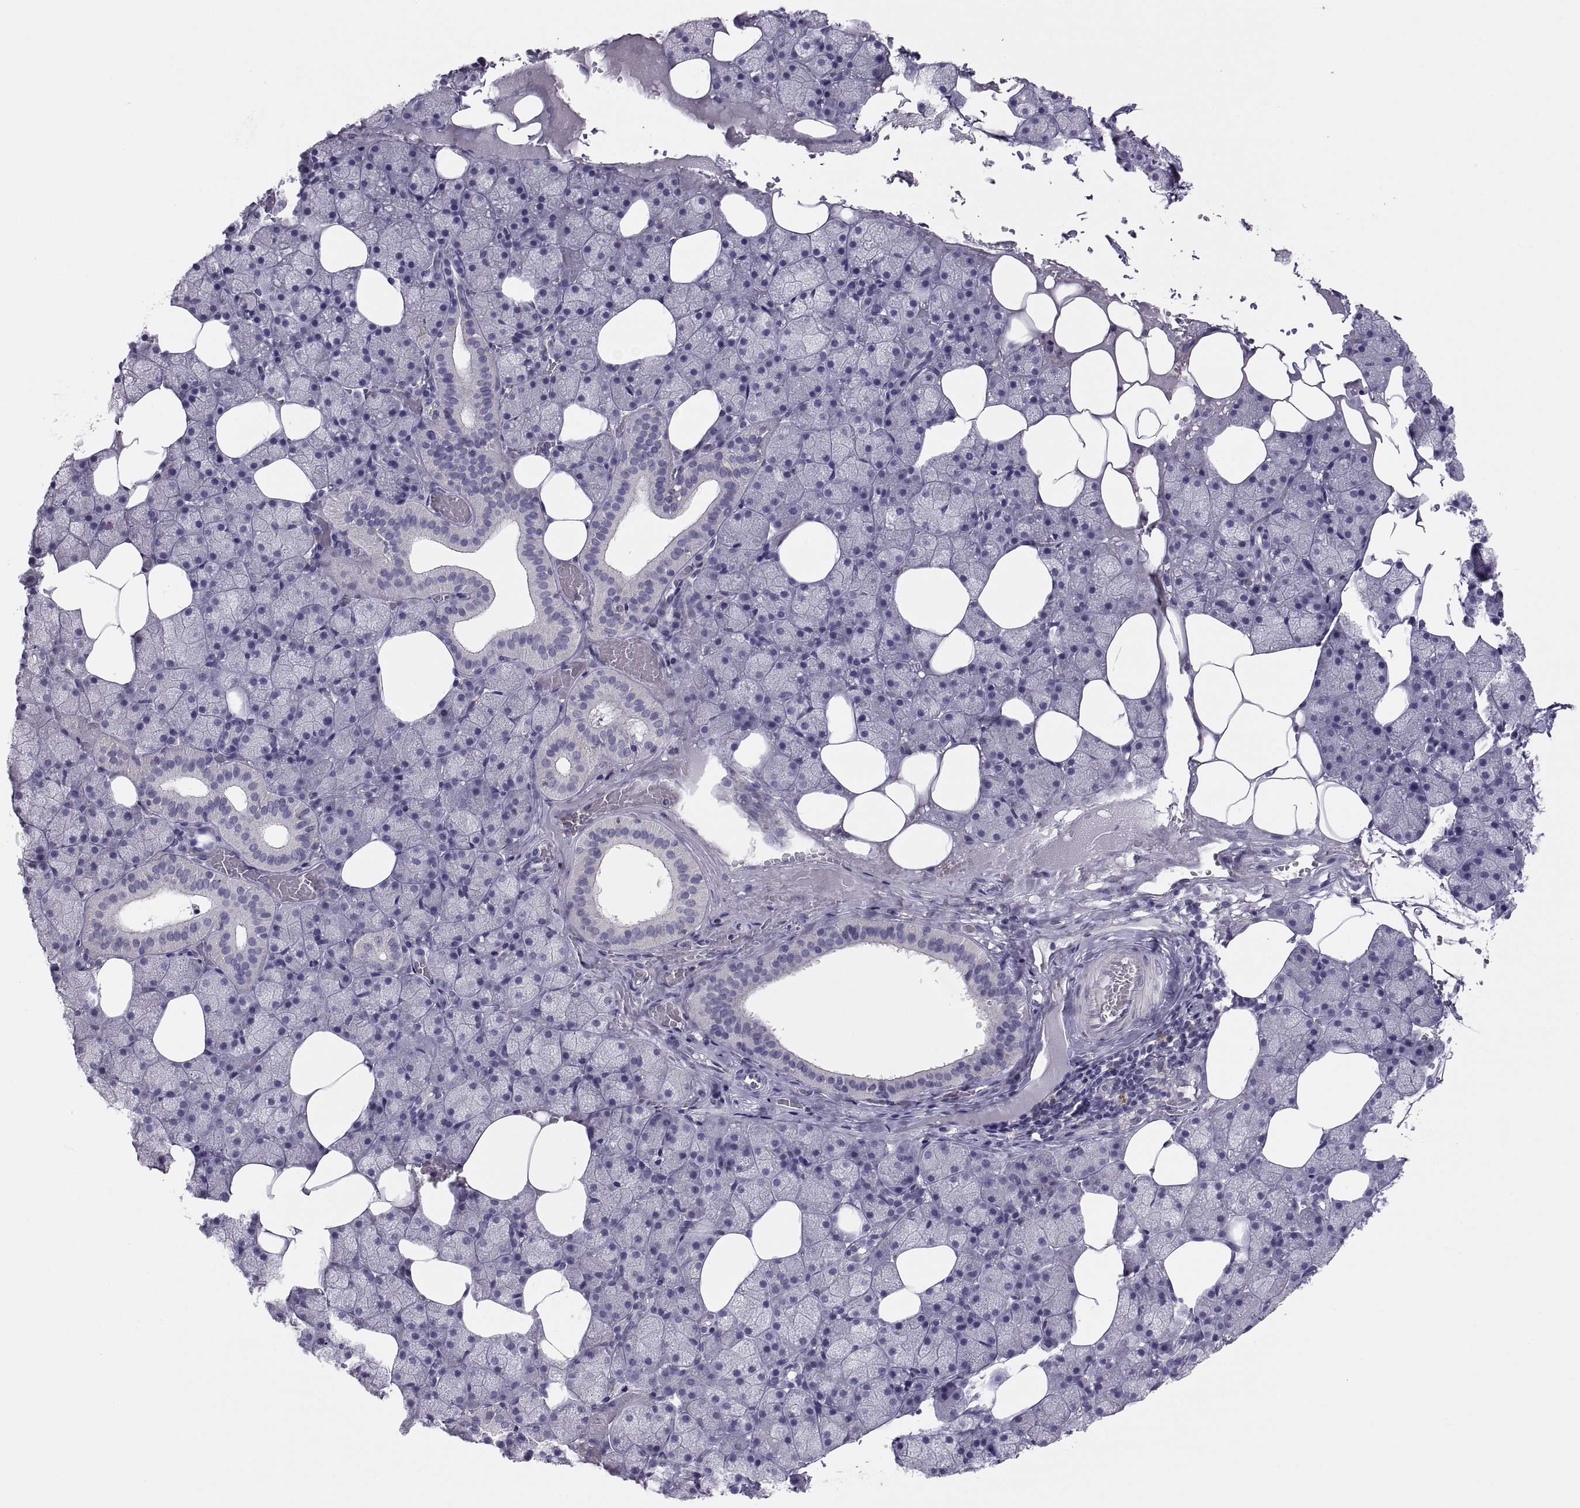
{"staining": {"intensity": "negative", "quantity": "none", "location": "none"}, "tissue": "salivary gland", "cell_type": "Glandular cells", "image_type": "normal", "snomed": [{"axis": "morphology", "description": "Normal tissue, NOS"}, {"axis": "topography", "description": "Salivary gland"}], "caption": "High power microscopy micrograph of an immunohistochemistry (IHC) image of normal salivary gland, revealing no significant expression in glandular cells.", "gene": "RALB", "patient": {"sex": "male", "age": 38}}